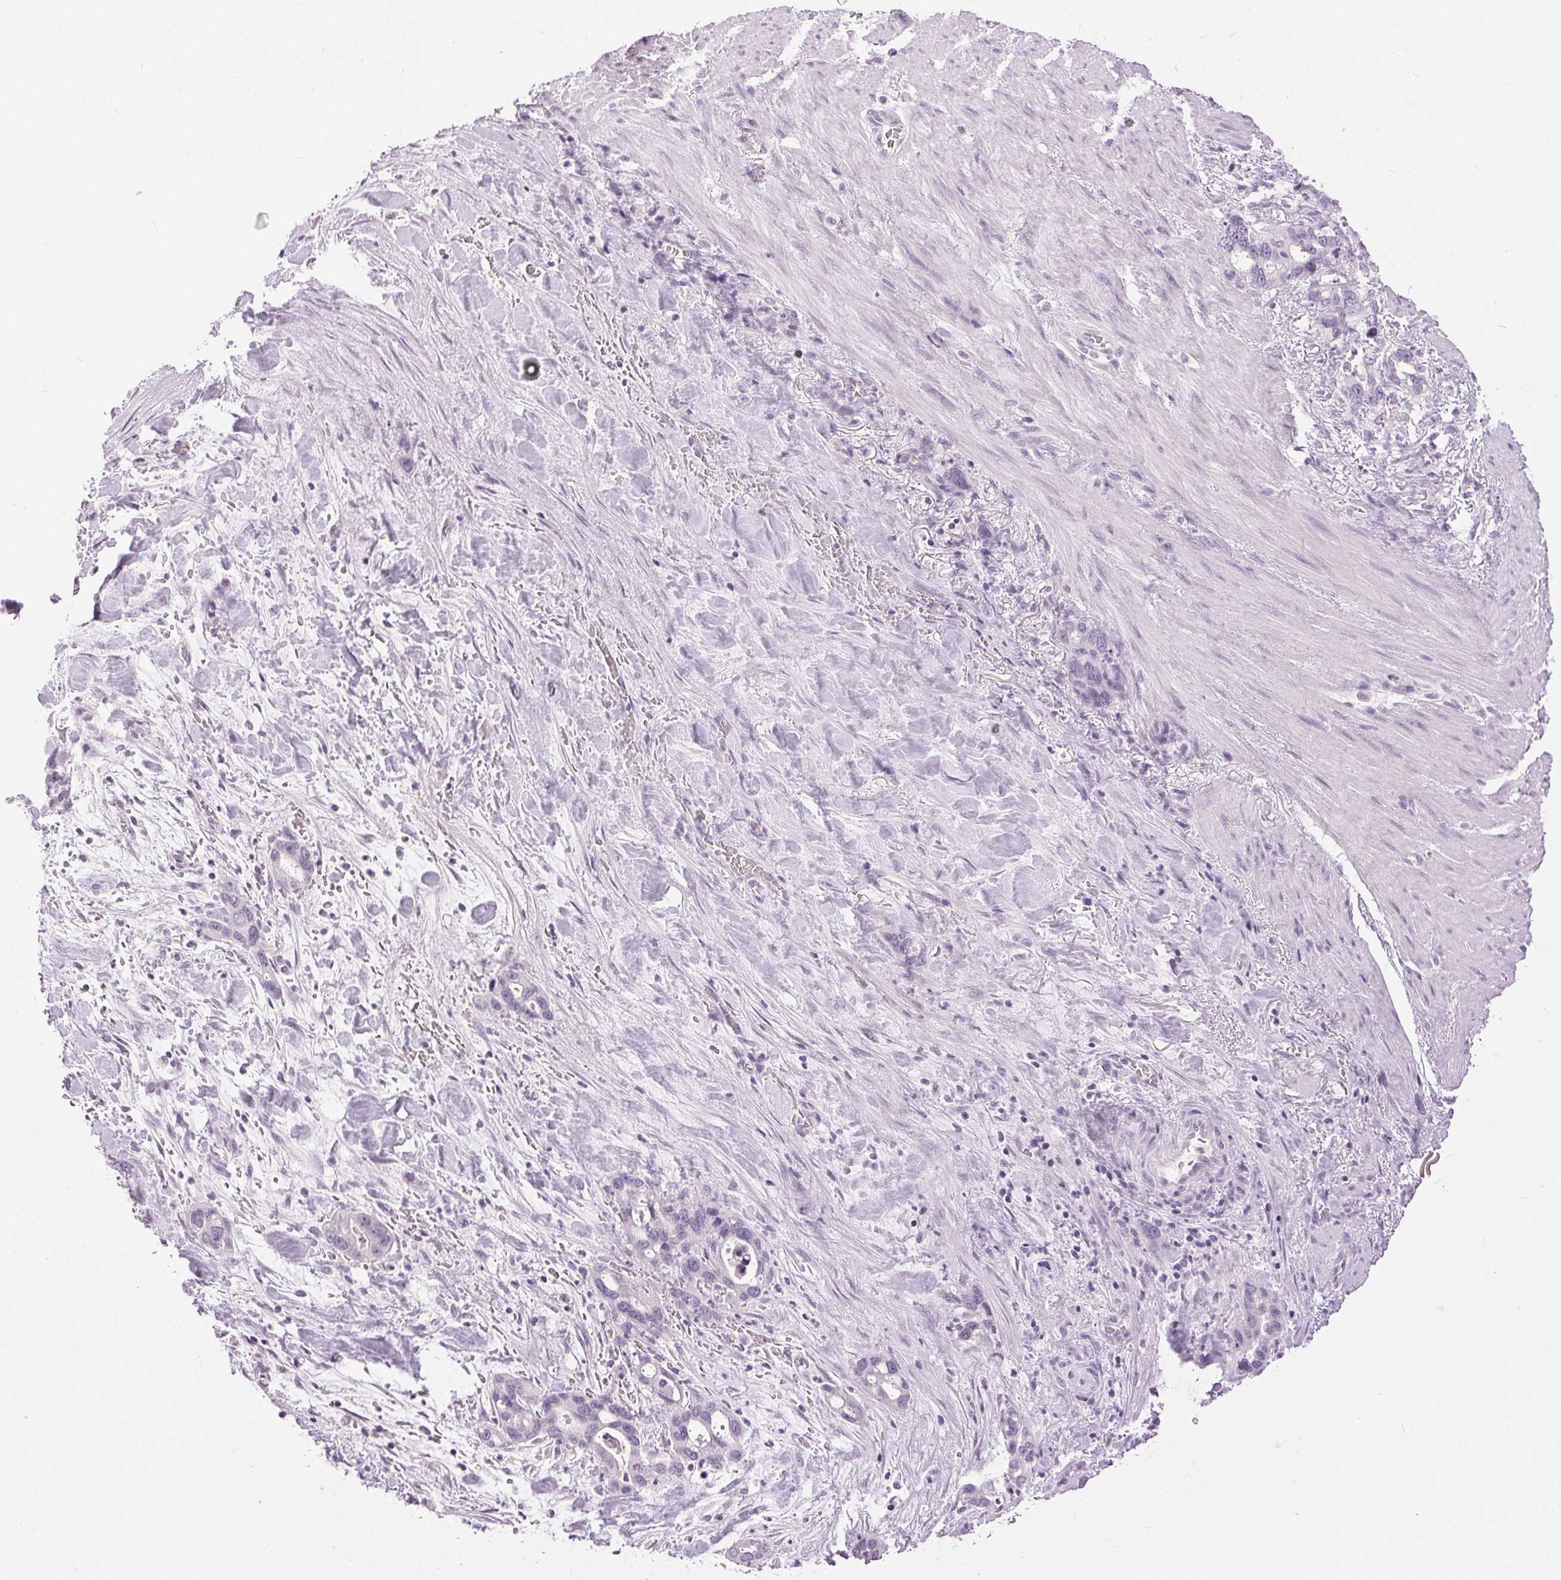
{"staining": {"intensity": "negative", "quantity": "none", "location": "none"}, "tissue": "stomach cancer", "cell_type": "Tumor cells", "image_type": "cancer", "snomed": [{"axis": "morphology", "description": "Normal tissue, NOS"}, {"axis": "morphology", "description": "Adenocarcinoma, NOS"}, {"axis": "topography", "description": "Esophagus"}, {"axis": "topography", "description": "Stomach, upper"}], "caption": "High power microscopy micrograph of an immunohistochemistry photomicrograph of stomach cancer (adenocarcinoma), revealing no significant positivity in tumor cells.", "gene": "DSG3", "patient": {"sex": "male", "age": 74}}